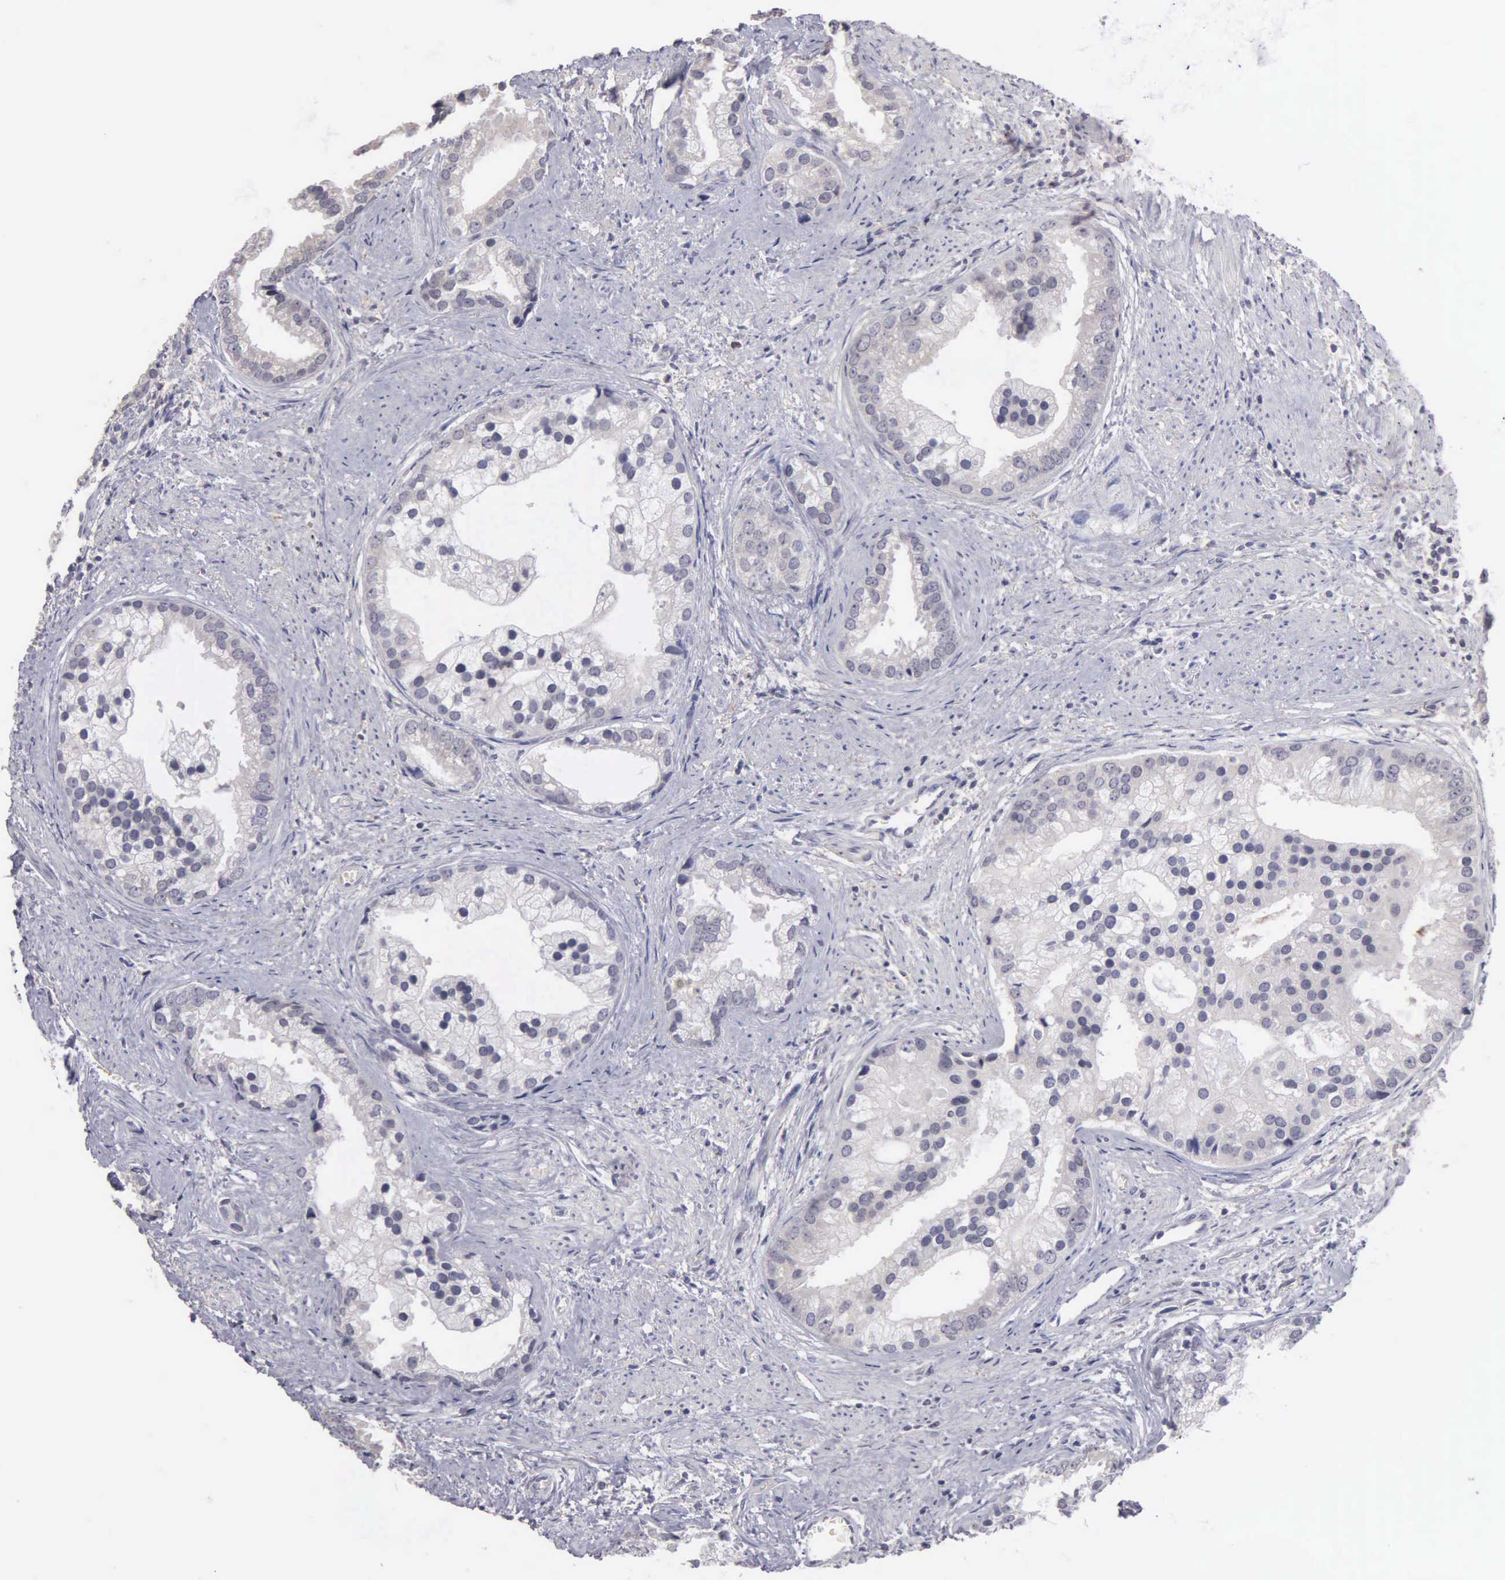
{"staining": {"intensity": "negative", "quantity": "none", "location": "none"}, "tissue": "prostate cancer", "cell_type": "Tumor cells", "image_type": "cancer", "snomed": [{"axis": "morphology", "description": "Adenocarcinoma, Medium grade"}, {"axis": "topography", "description": "Prostate"}], "caption": "A high-resolution histopathology image shows immunohistochemistry staining of prostate cancer (adenocarcinoma (medium-grade)), which shows no significant staining in tumor cells. (DAB (3,3'-diaminobenzidine) immunohistochemistry (IHC) with hematoxylin counter stain).", "gene": "BRD1", "patient": {"sex": "male", "age": 65}}